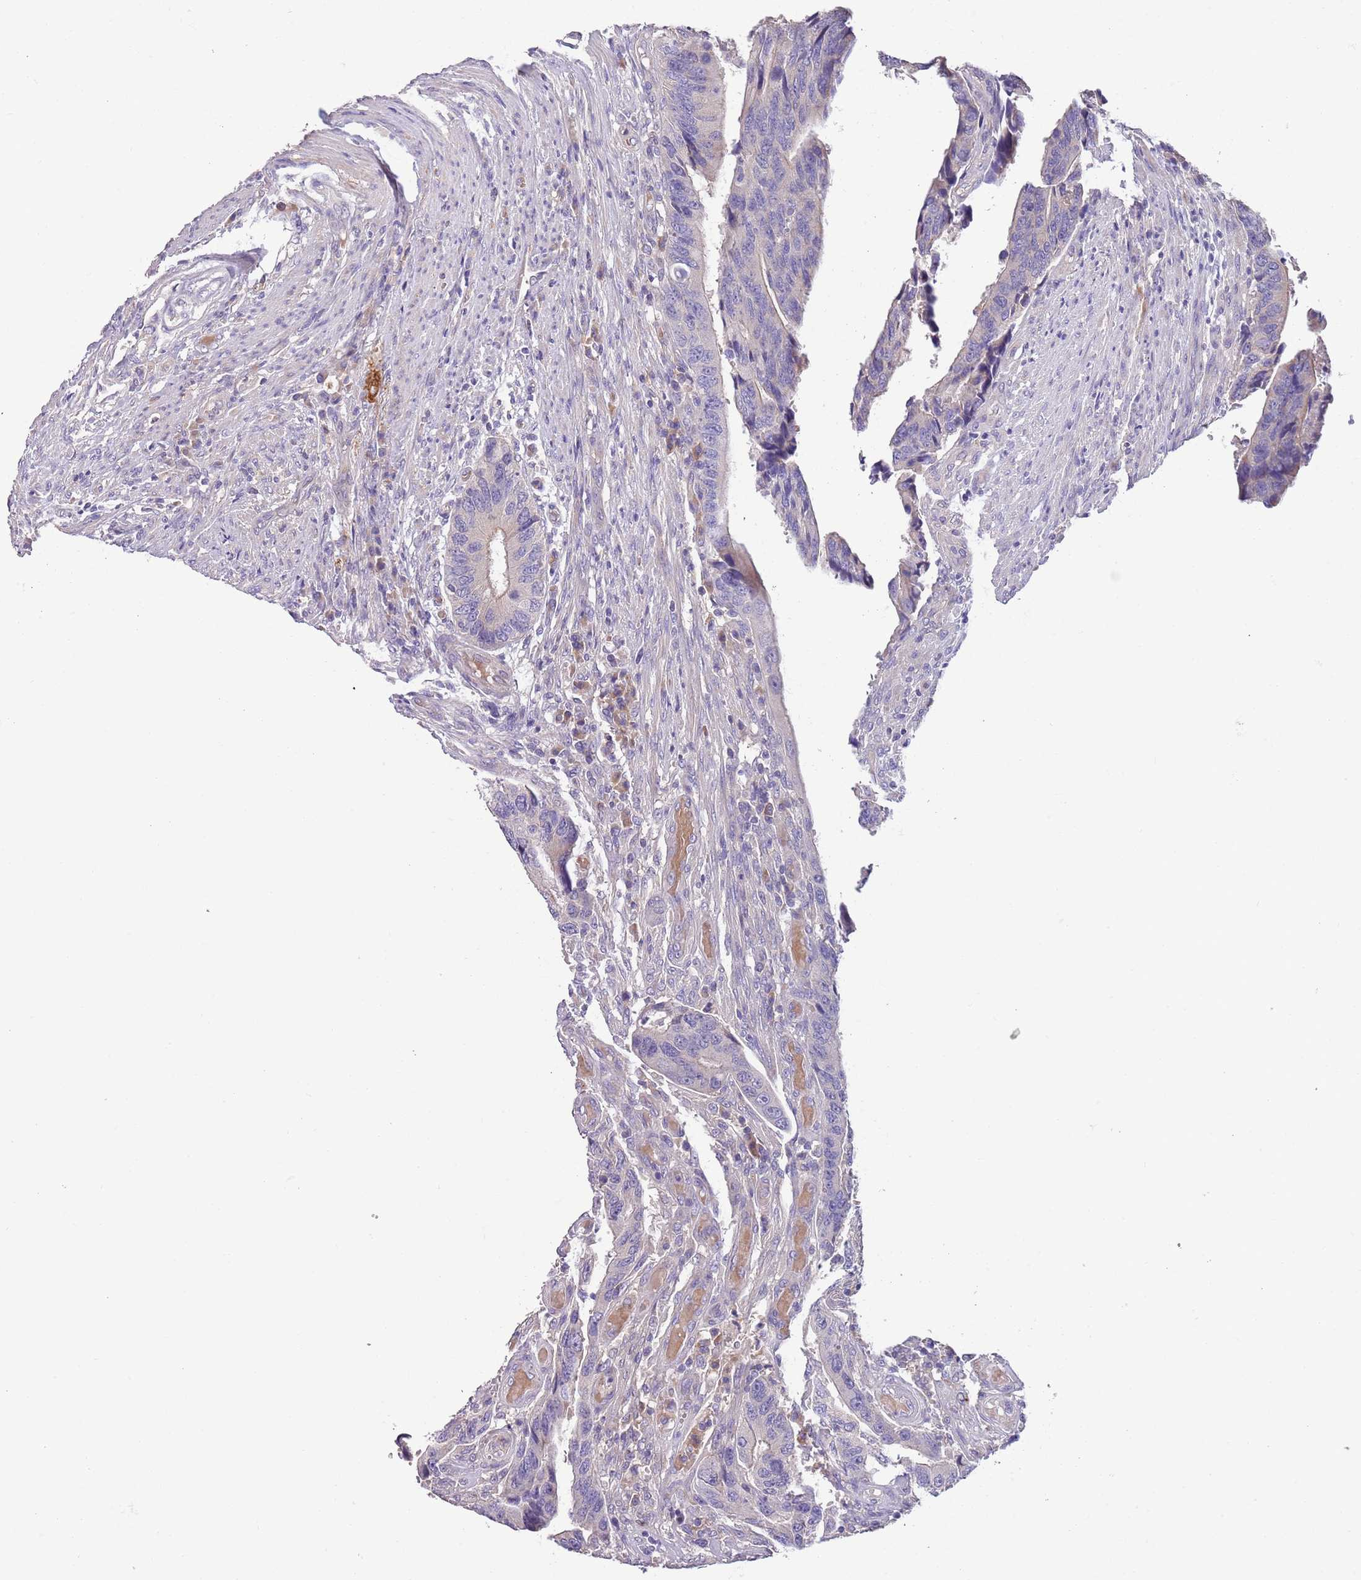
{"staining": {"intensity": "weak", "quantity": "<25%", "location": "cytoplasmic/membranous"}, "tissue": "colorectal cancer", "cell_type": "Tumor cells", "image_type": "cancer", "snomed": [{"axis": "morphology", "description": "Adenocarcinoma, NOS"}, {"axis": "topography", "description": "Colon"}], "caption": "There is no significant expression in tumor cells of colorectal adenocarcinoma.", "gene": "ZNF658", "patient": {"sex": "male", "age": 87}}